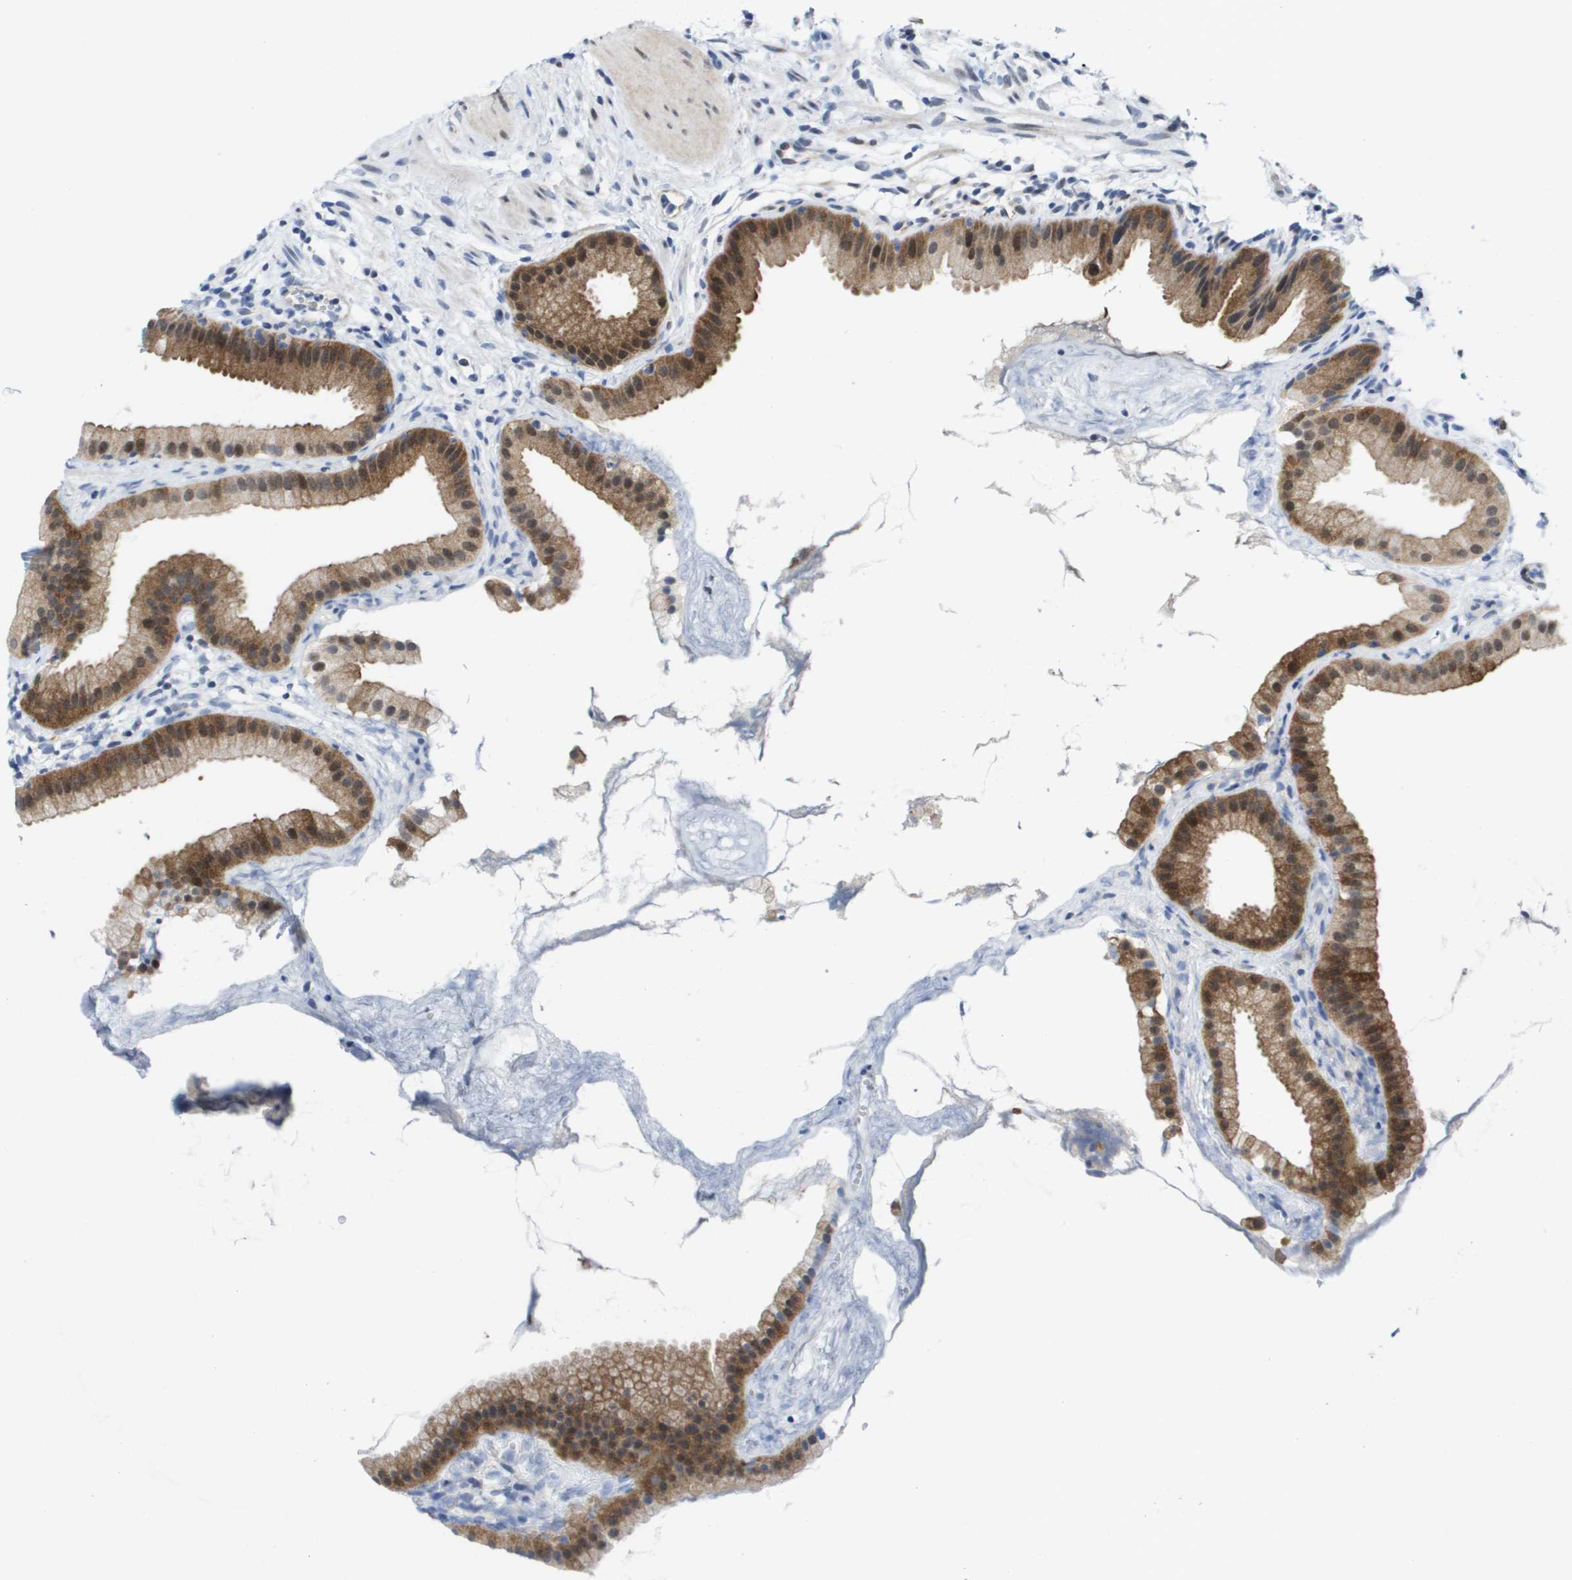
{"staining": {"intensity": "strong", "quantity": ">75%", "location": "cytoplasmic/membranous,nuclear"}, "tissue": "gallbladder", "cell_type": "Glandular cells", "image_type": "normal", "snomed": [{"axis": "morphology", "description": "Normal tissue, NOS"}, {"axis": "topography", "description": "Gallbladder"}], "caption": "An immunohistochemistry (IHC) micrograph of benign tissue is shown. Protein staining in brown highlights strong cytoplasmic/membranous,nuclear positivity in gallbladder within glandular cells. (Brightfield microscopy of DAB IHC at high magnification).", "gene": "FKBP4", "patient": {"sex": "female", "age": 64}}